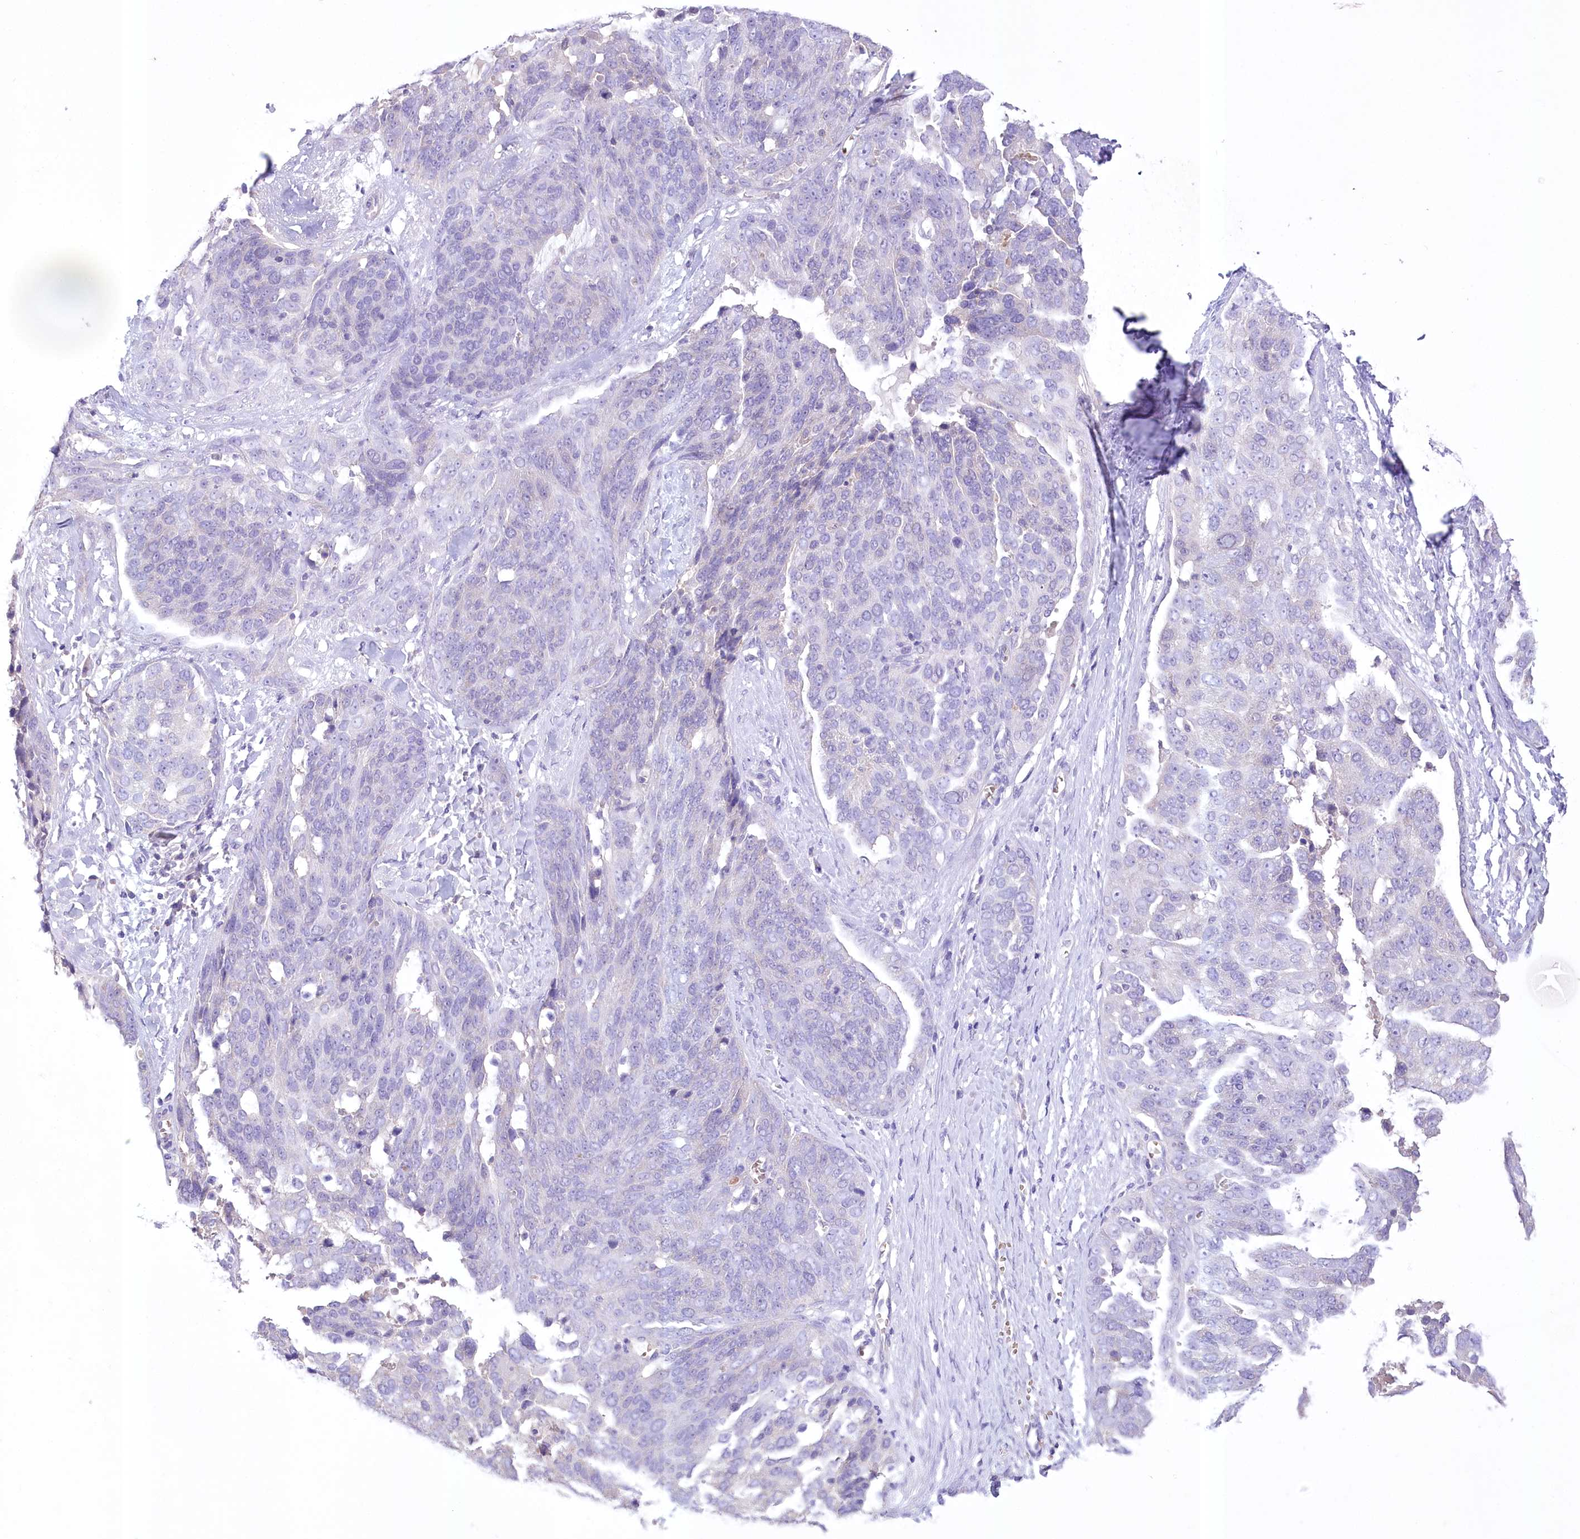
{"staining": {"intensity": "negative", "quantity": "none", "location": "none"}, "tissue": "ovarian cancer", "cell_type": "Tumor cells", "image_type": "cancer", "snomed": [{"axis": "morphology", "description": "Cystadenocarcinoma, serous, NOS"}, {"axis": "topography", "description": "Ovary"}], "caption": "An image of human ovarian cancer is negative for staining in tumor cells.", "gene": "PRSS53", "patient": {"sex": "female", "age": 44}}